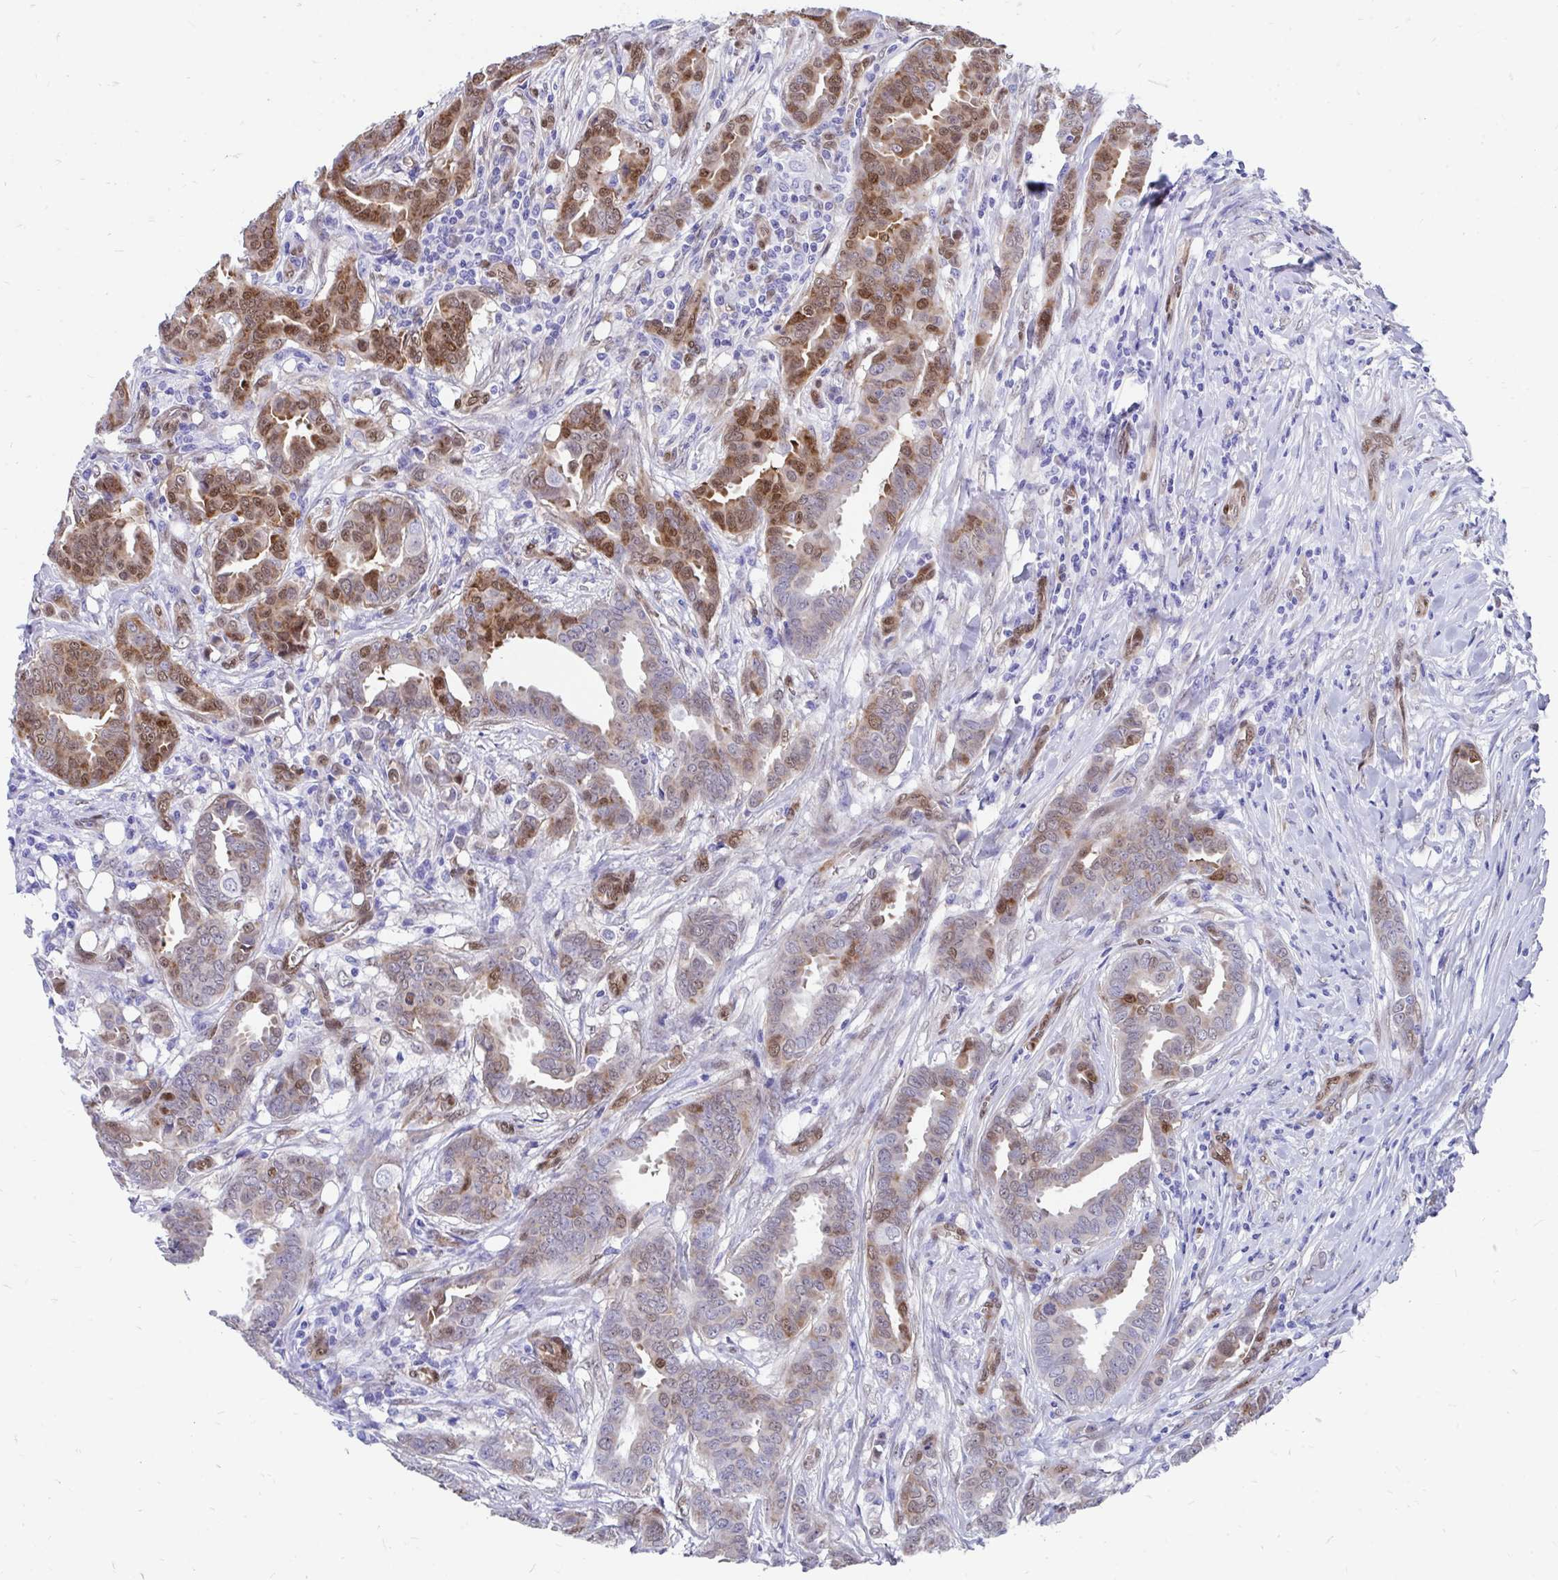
{"staining": {"intensity": "moderate", "quantity": "<25%", "location": "nuclear"}, "tissue": "breast cancer", "cell_type": "Tumor cells", "image_type": "cancer", "snomed": [{"axis": "morphology", "description": "Duct carcinoma"}, {"axis": "topography", "description": "Breast"}], "caption": "Brown immunohistochemical staining in human breast cancer (intraductal carcinoma) demonstrates moderate nuclear staining in about <25% of tumor cells.", "gene": "RBPMS", "patient": {"sex": "female", "age": 45}}